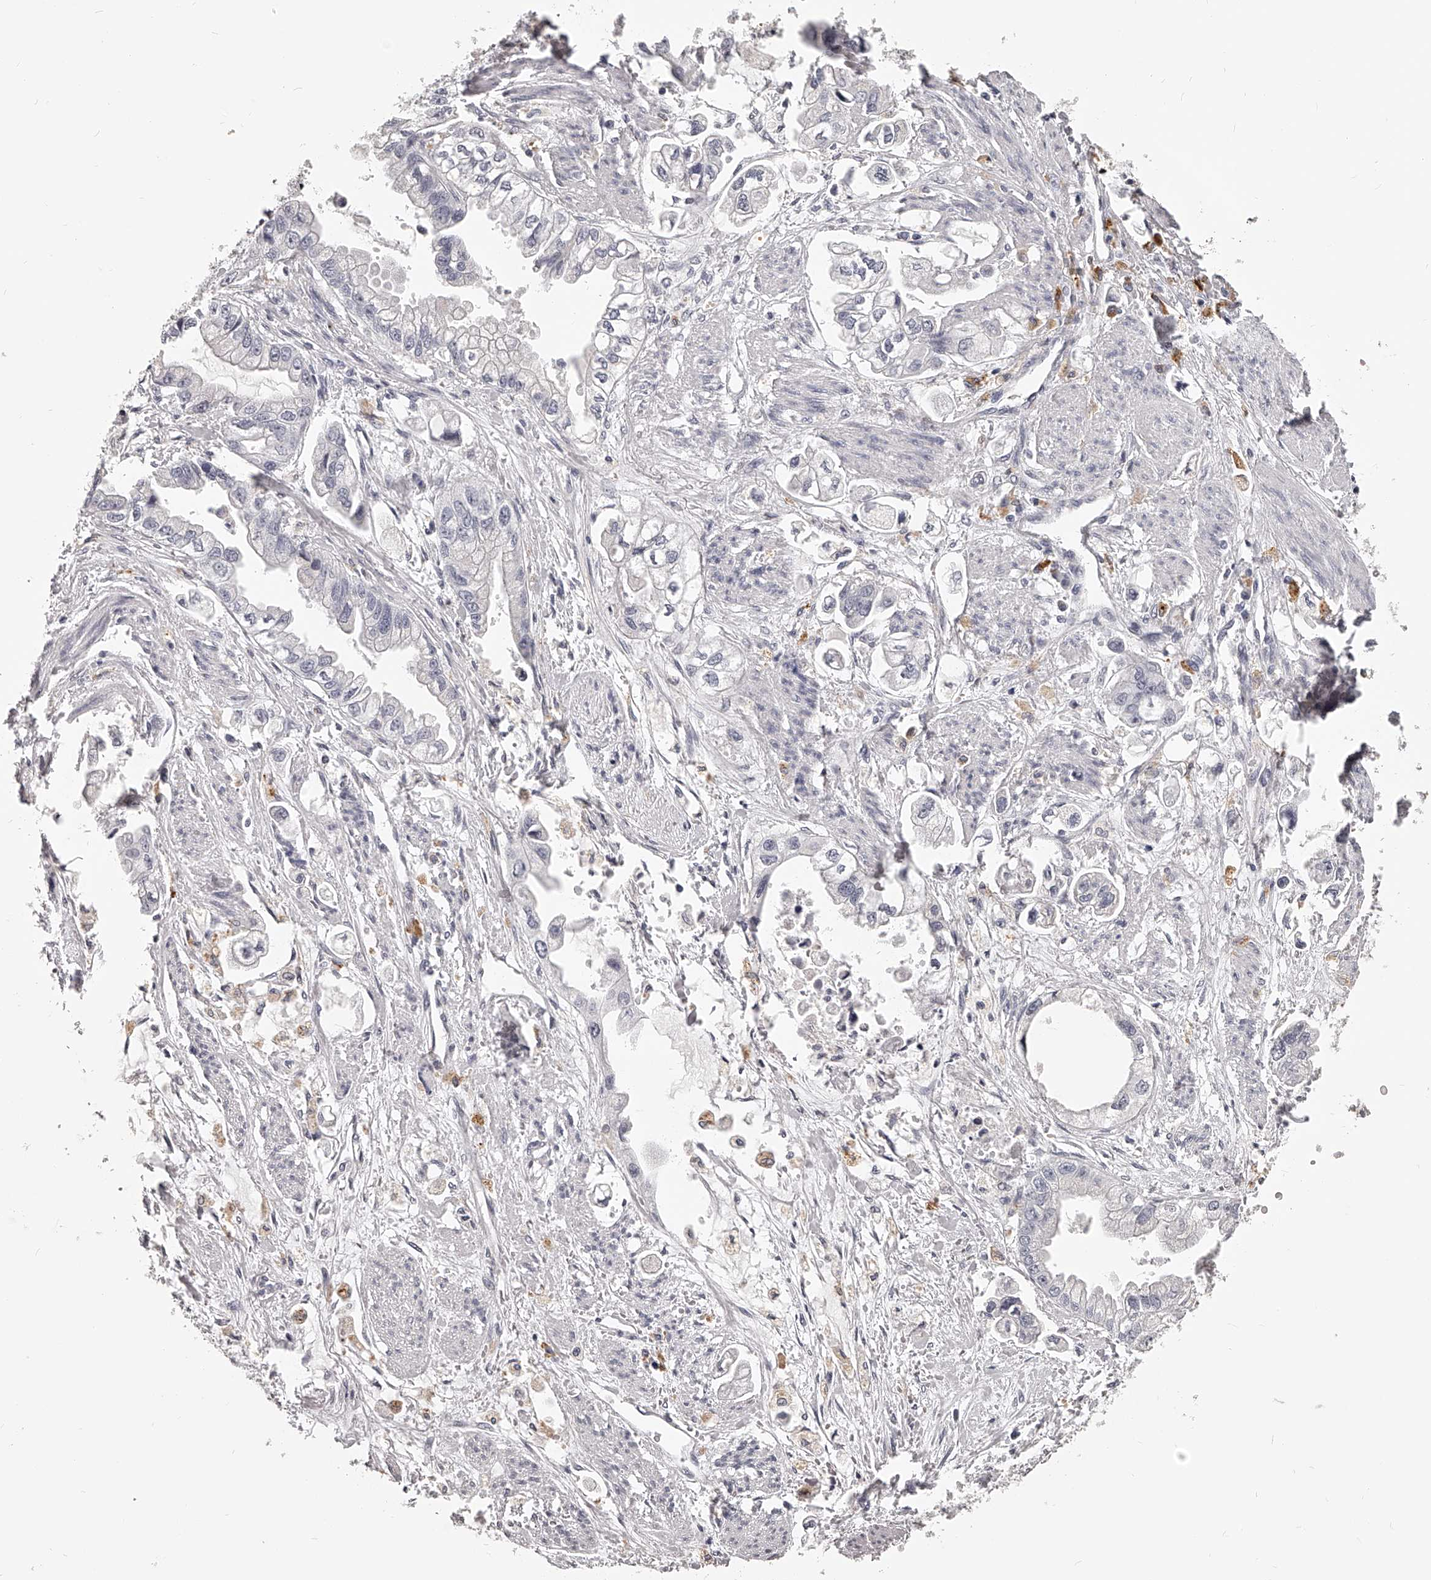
{"staining": {"intensity": "negative", "quantity": "none", "location": "none"}, "tissue": "stomach cancer", "cell_type": "Tumor cells", "image_type": "cancer", "snomed": [{"axis": "morphology", "description": "Adenocarcinoma, NOS"}, {"axis": "topography", "description": "Stomach"}], "caption": "Immunohistochemistry (IHC) of stomach cancer (adenocarcinoma) displays no expression in tumor cells.", "gene": "DMRT1", "patient": {"sex": "male", "age": 62}}